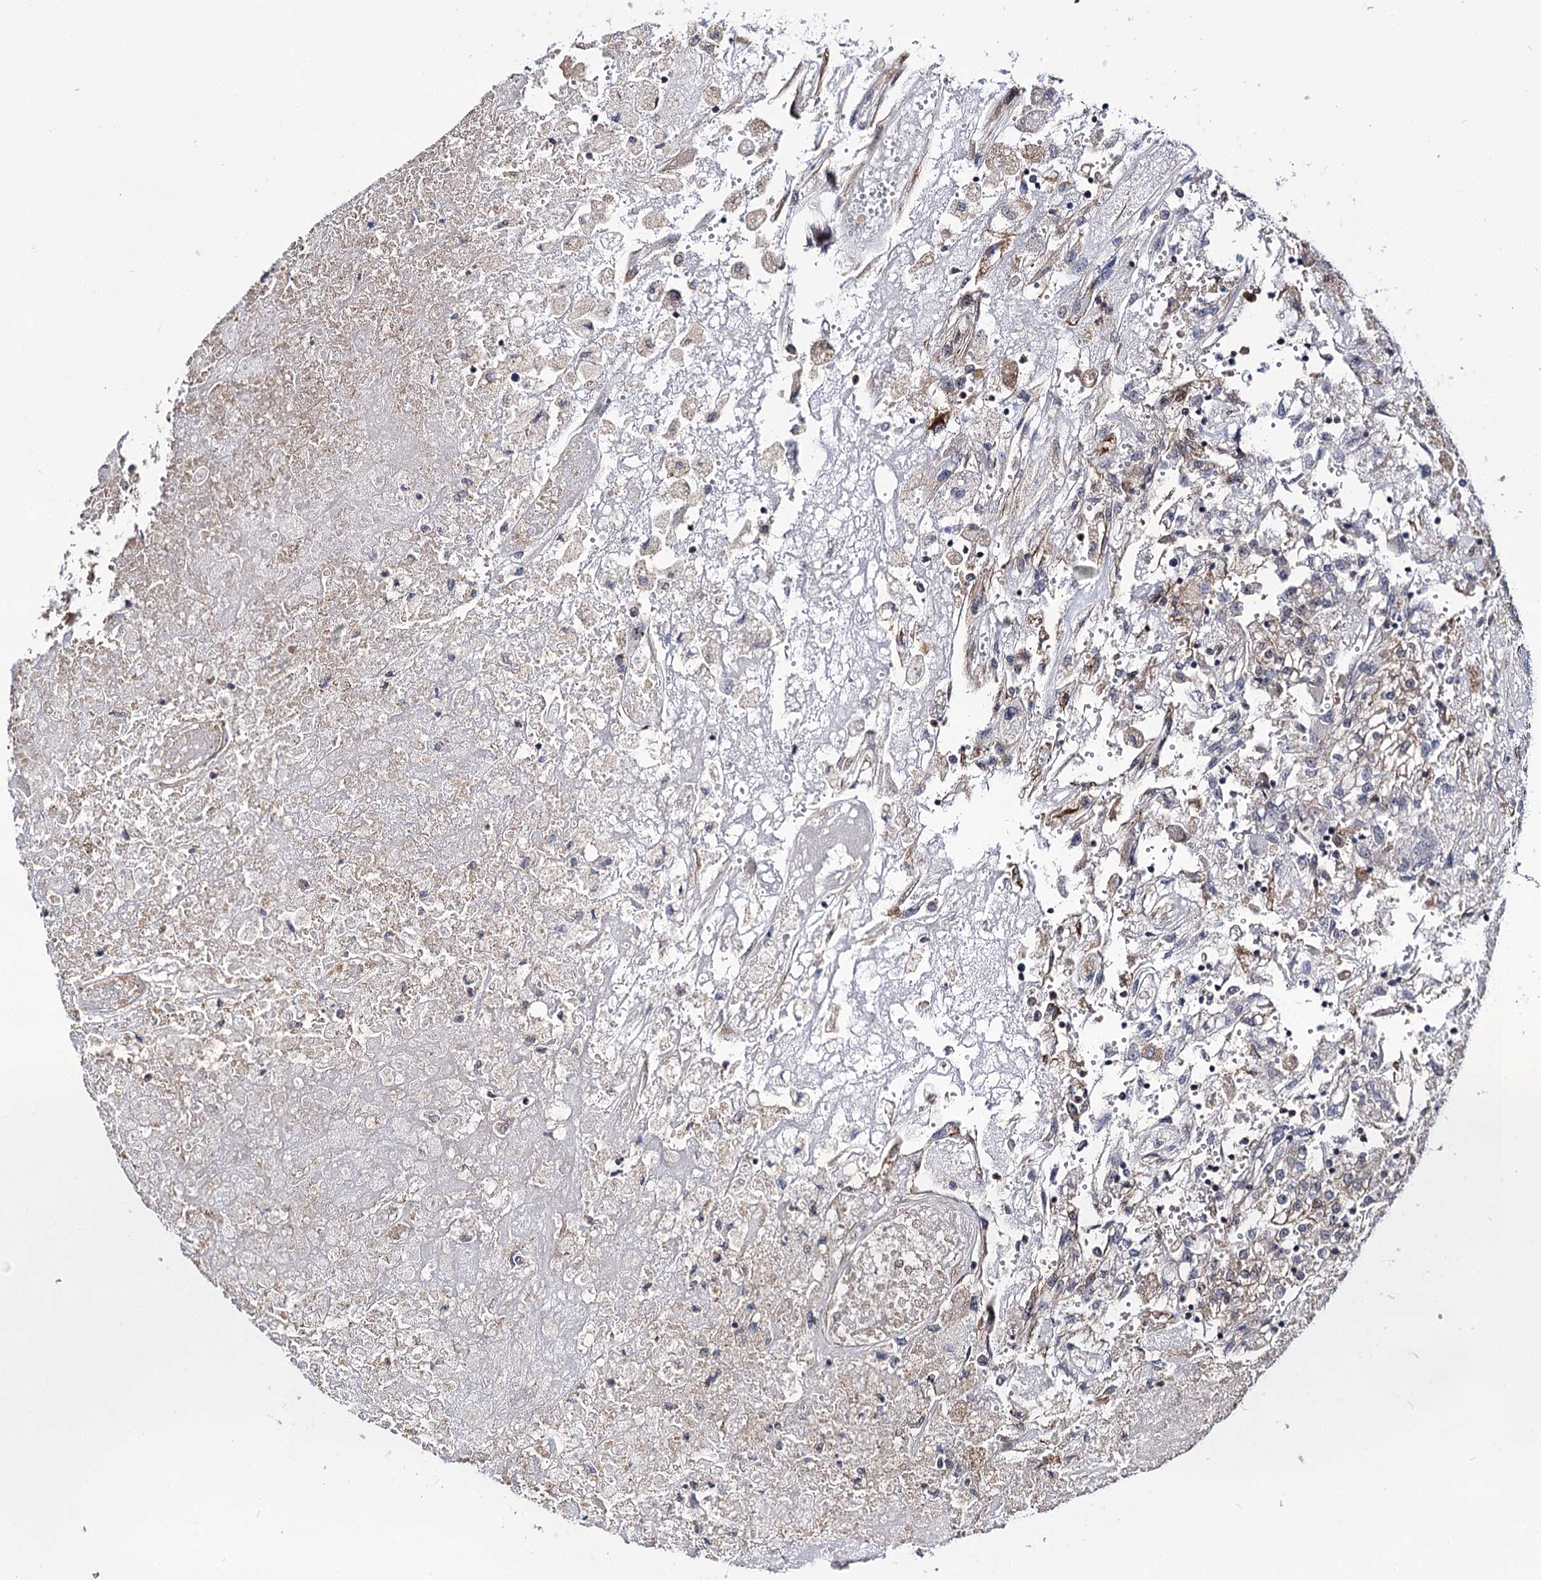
{"staining": {"intensity": "negative", "quantity": "none", "location": "none"}, "tissue": "renal cancer", "cell_type": "Tumor cells", "image_type": "cancer", "snomed": [{"axis": "morphology", "description": "Adenocarcinoma, NOS"}, {"axis": "topography", "description": "Kidney"}], "caption": "IHC of human renal cancer (adenocarcinoma) displays no expression in tumor cells.", "gene": "SUPT20H", "patient": {"sex": "female", "age": 52}}